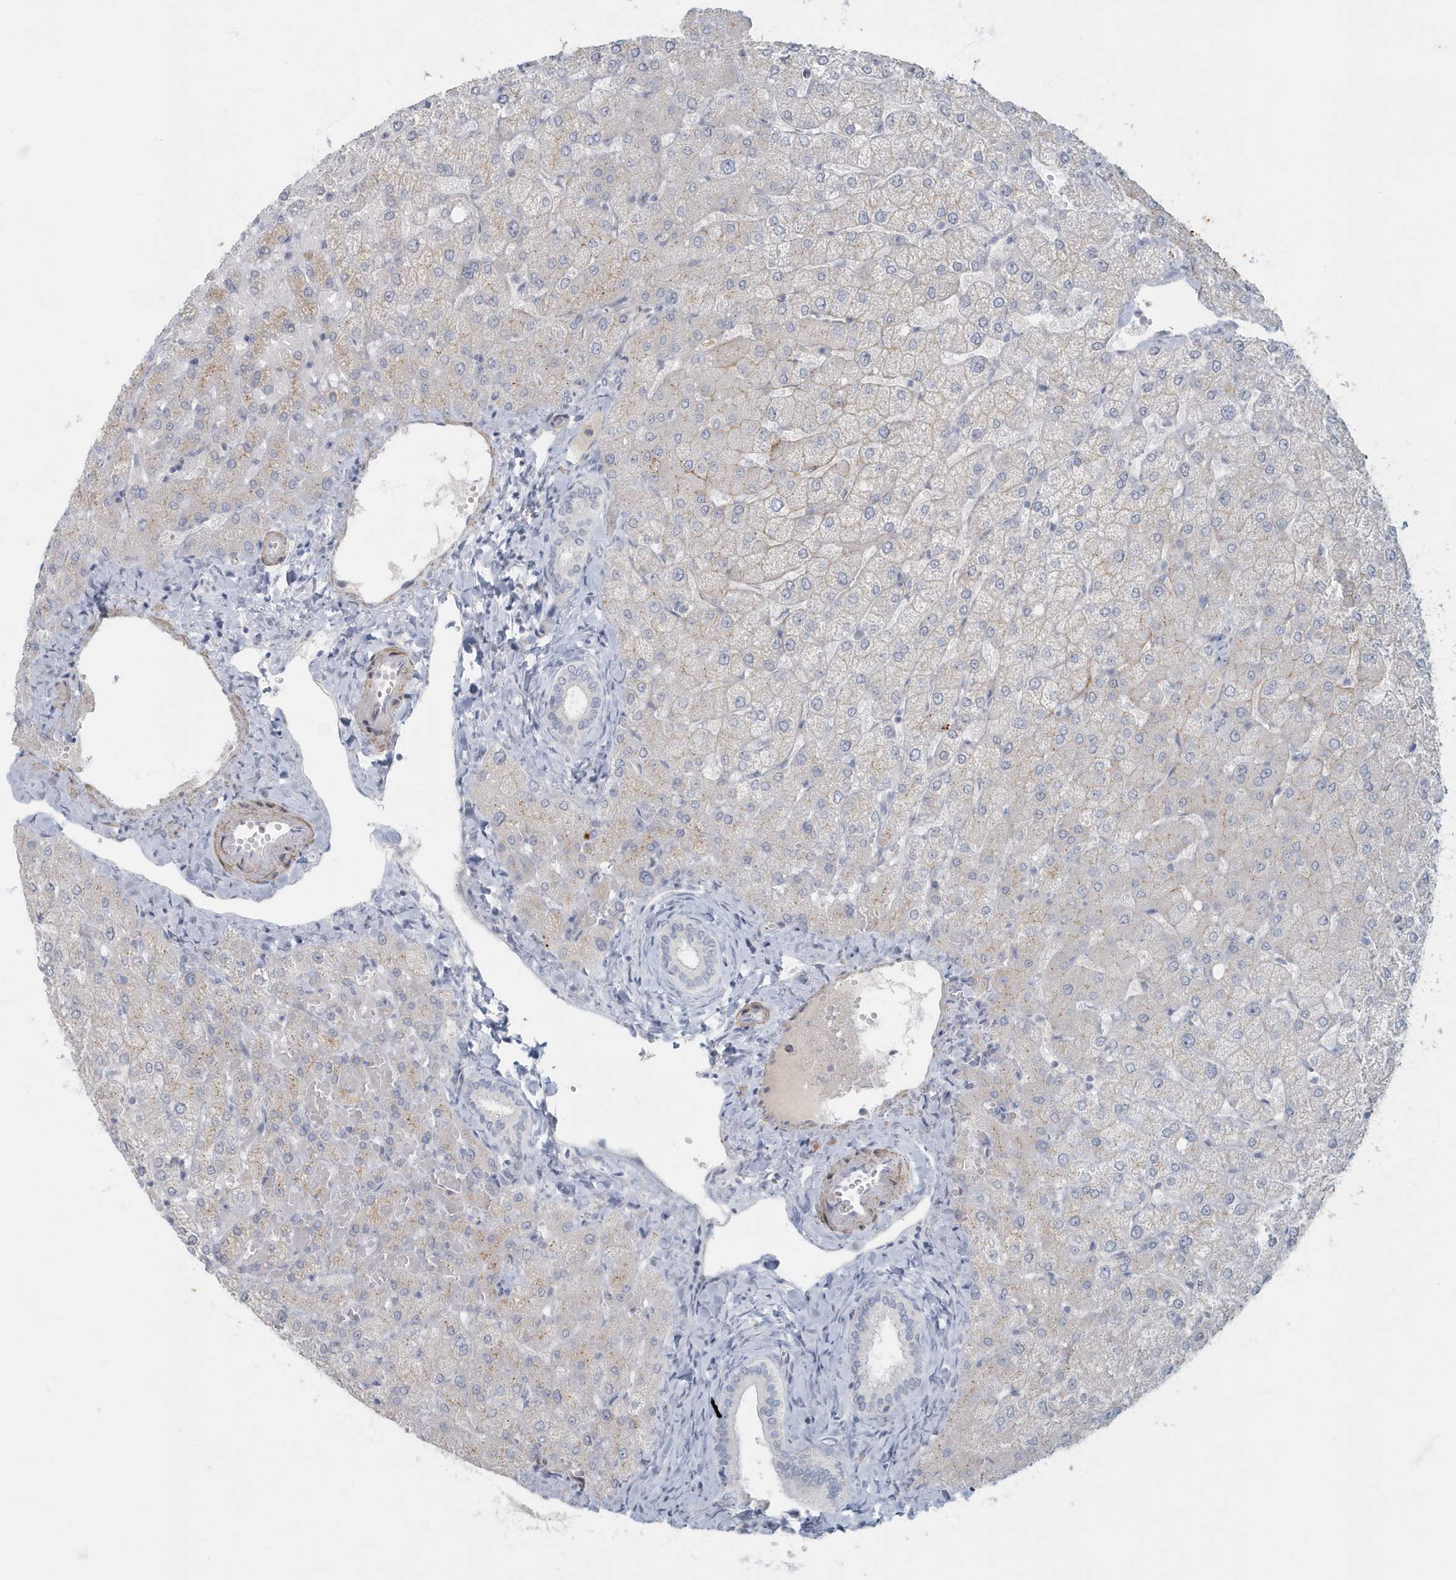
{"staining": {"intensity": "negative", "quantity": "none", "location": "none"}, "tissue": "liver", "cell_type": "Cholangiocytes", "image_type": "normal", "snomed": [{"axis": "morphology", "description": "Normal tissue, NOS"}, {"axis": "topography", "description": "Liver"}], "caption": "The image shows no staining of cholangiocytes in unremarkable liver.", "gene": "MYOT", "patient": {"sex": "female", "age": 54}}